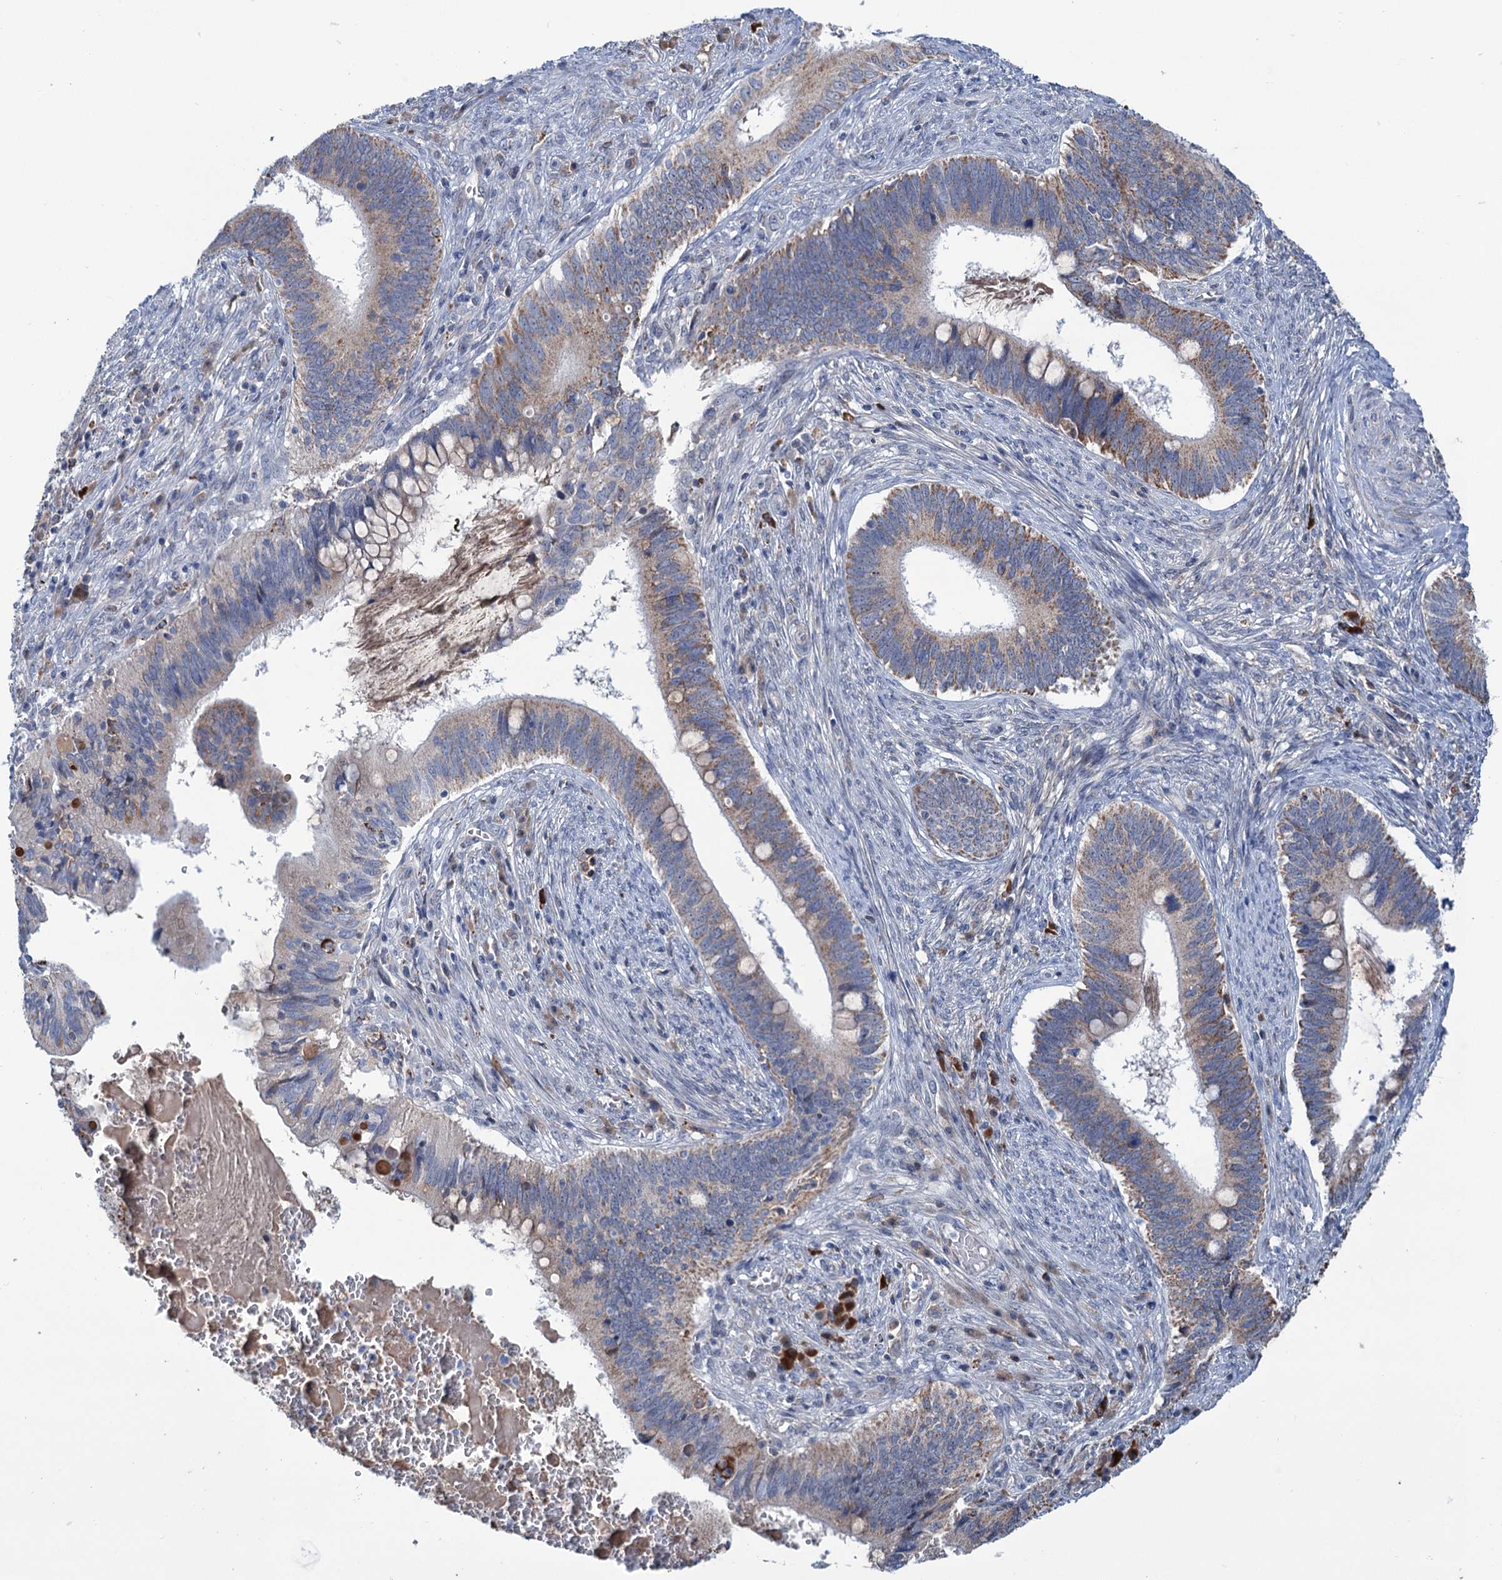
{"staining": {"intensity": "weak", "quantity": "25%-75%", "location": "cytoplasmic/membranous"}, "tissue": "cervical cancer", "cell_type": "Tumor cells", "image_type": "cancer", "snomed": [{"axis": "morphology", "description": "Adenocarcinoma, NOS"}, {"axis": "topography", "description": "Cervix"}], "caption": "An IHC image of tumor tissue is shown. Protein staining in brown highlights weak cytoplasmic/membranous positivity in cervical adenocarcinoma within tumor cells.", "gene": "LPIN1", "patient": {"sex": "female", "age": 42}}